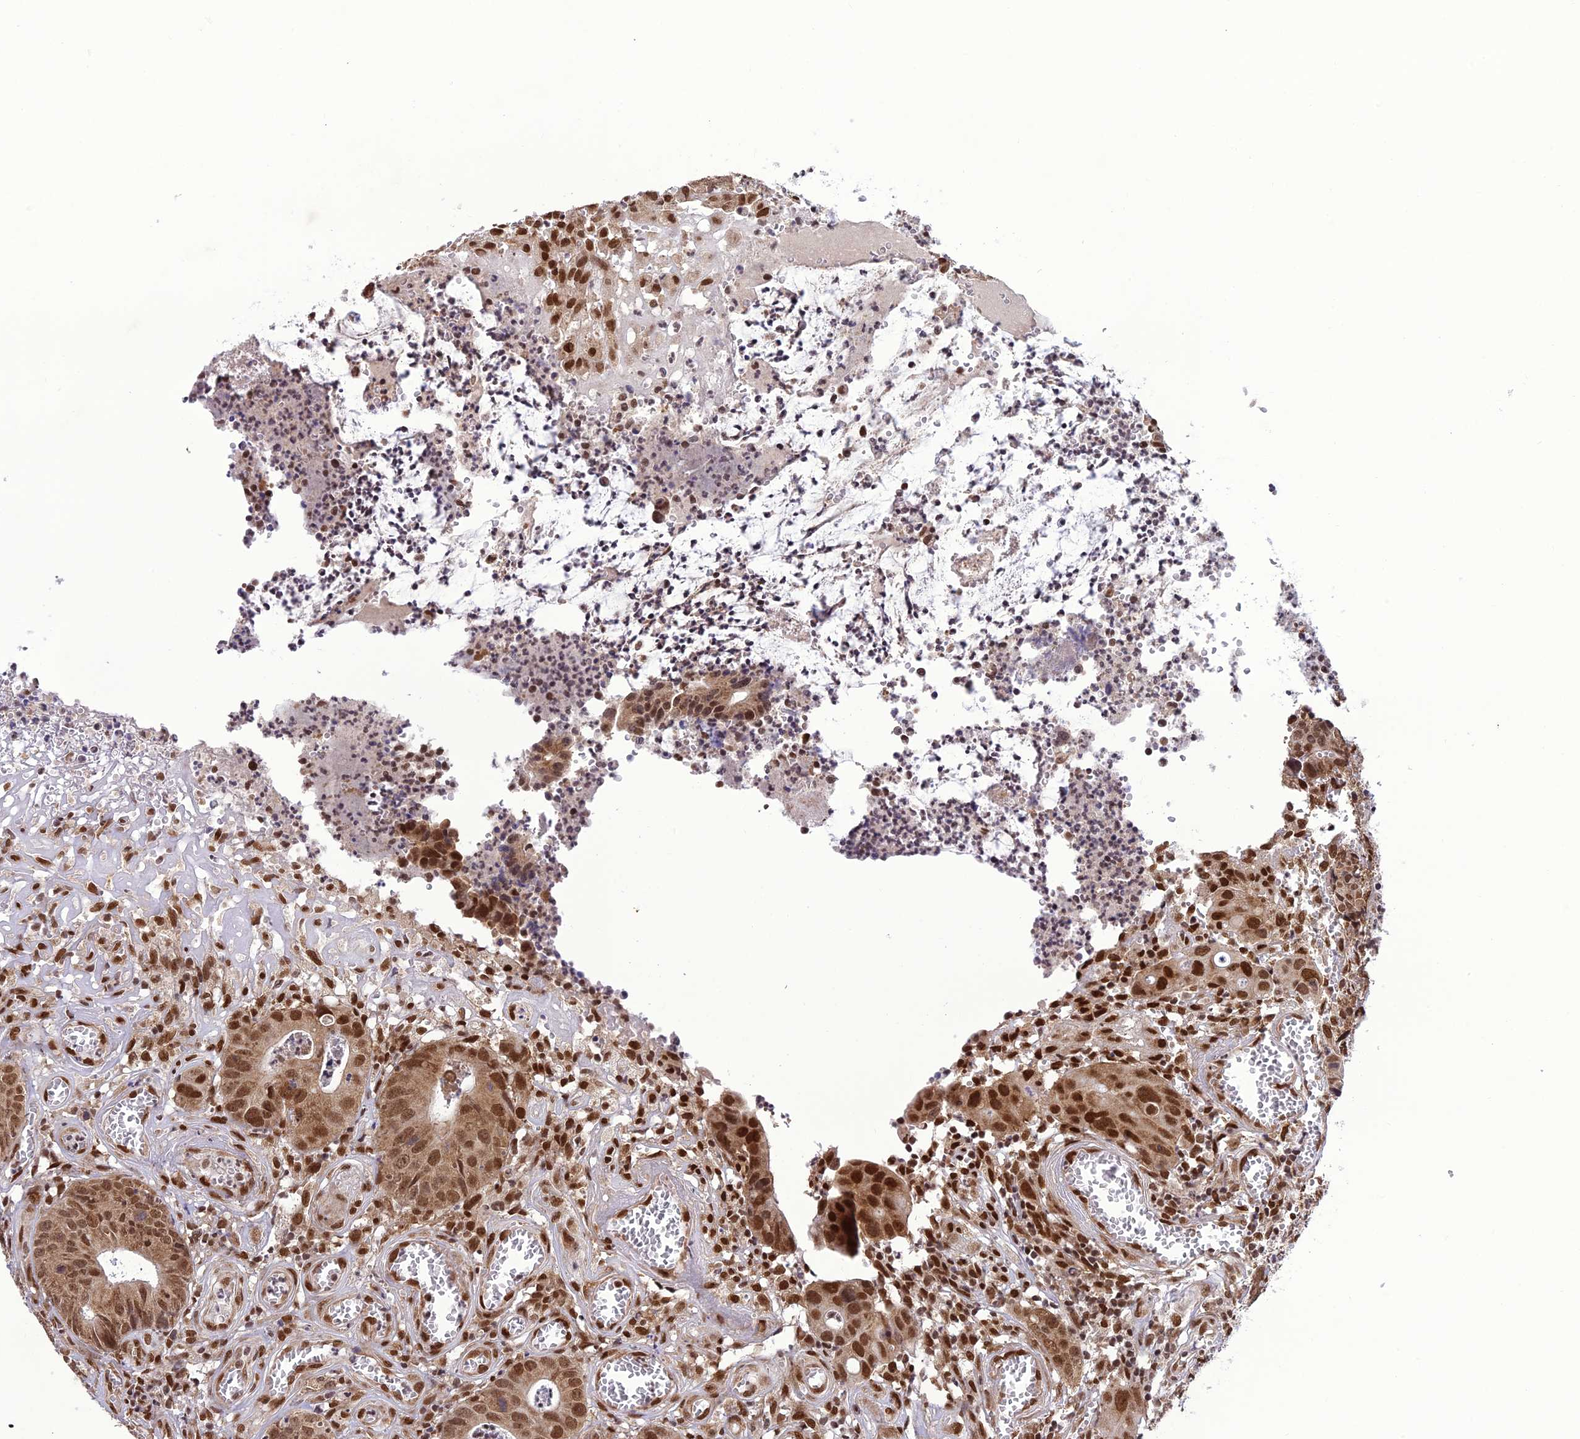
{"staining": {"intensity": "moderate", "quantity": ">75%", "location": "cytoplasmic/membranous,nuclear"}, "tissue": "colorectal cancer", "cell_type": "Tumor cells", "image_type": "cancer", "snomed": [{"axis": "morphology", "description": "Adenocarcinoma, NOS"}, {"axis": "topography", "description": "Colon"}], "caption": "A photomicrograph showing moderate cytoplasmic/membranous and nuclear expression in approximately >75% of tumor cells in colorectal cancer, as visualized by brown immunohistochemical staining.", "gene": "DDX1", "patient": {"sex": "female", "age": 57}}